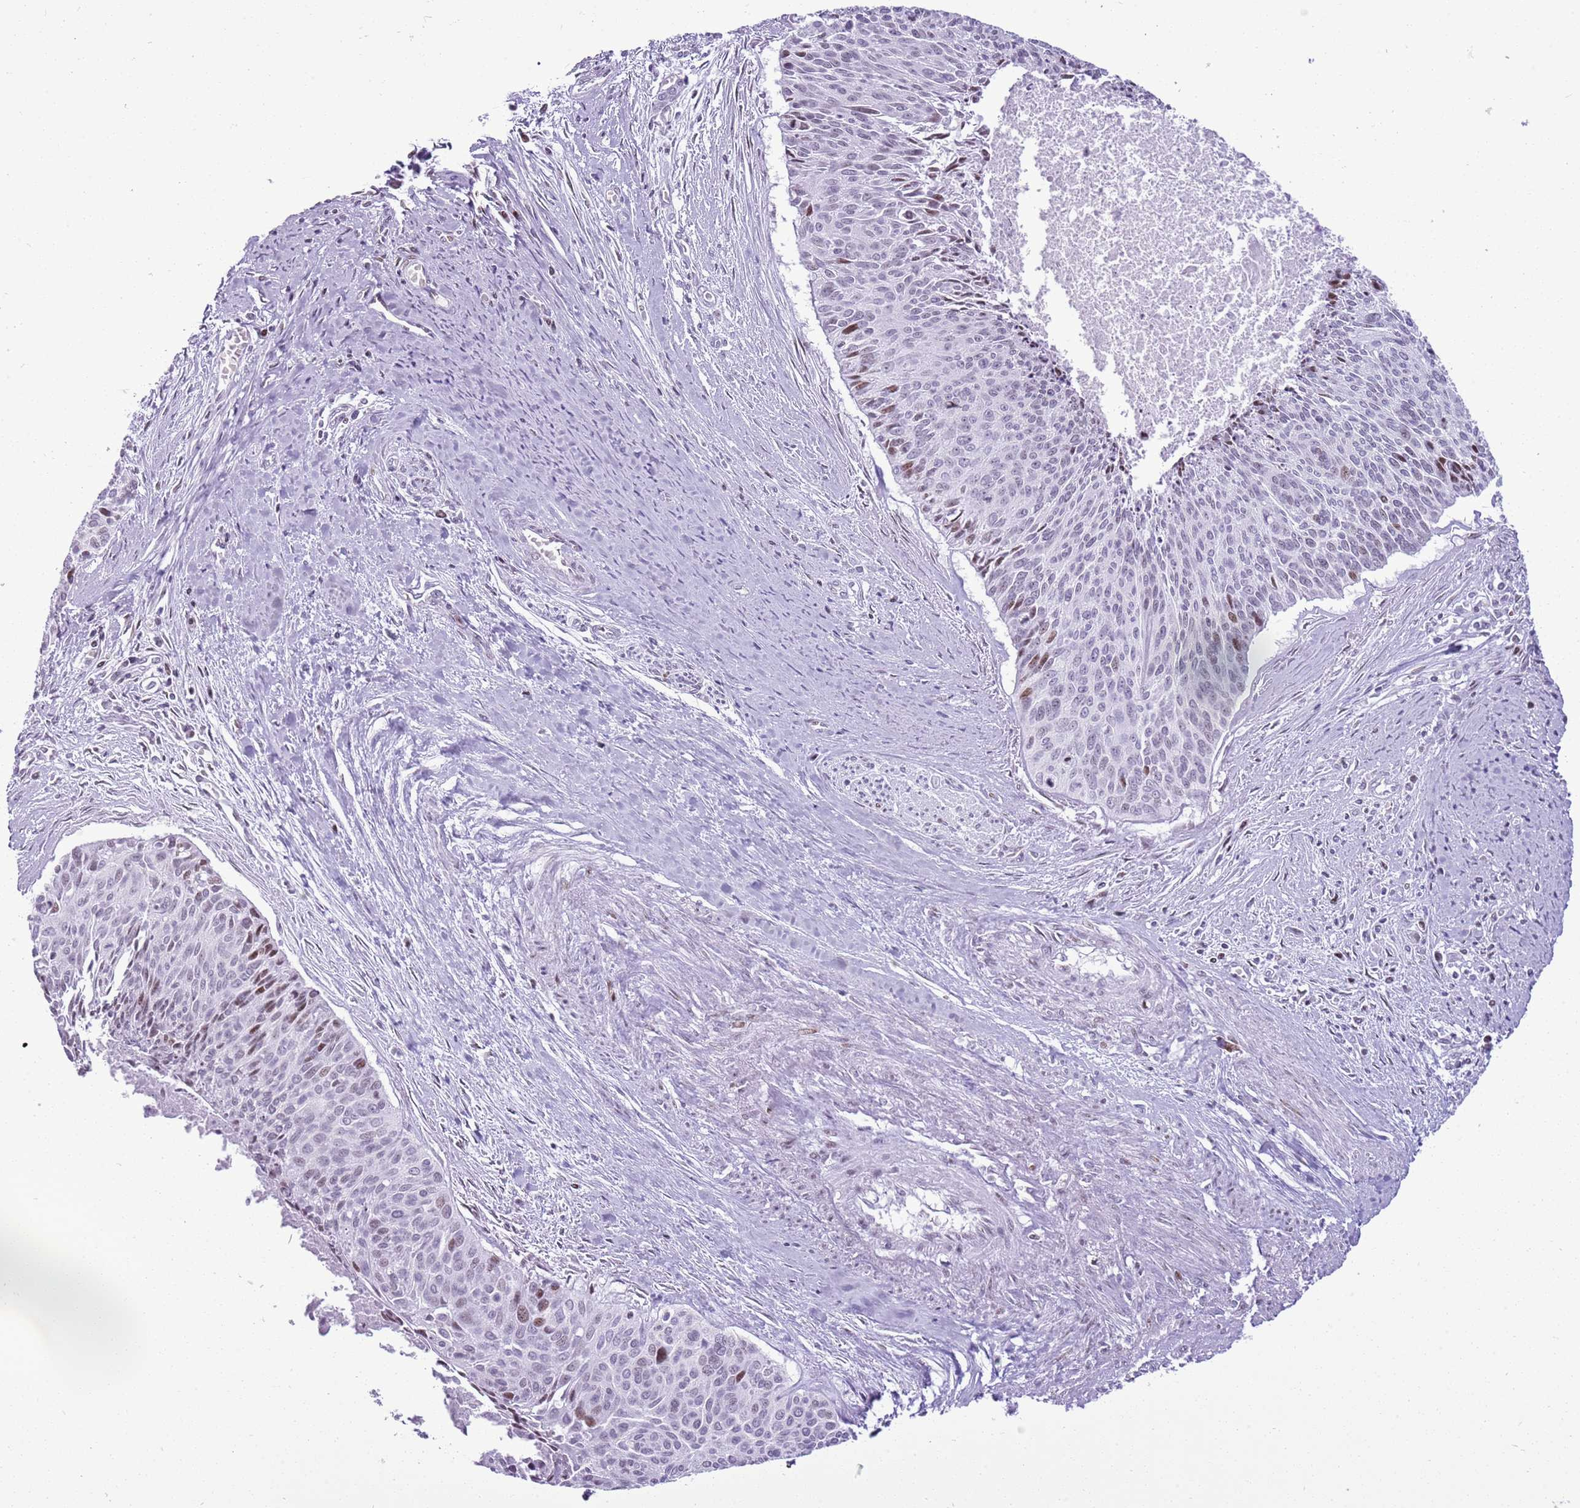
{"staining": {"intensity": "weak", "quantity": "25%-75%", "location": "nuclear"}, "tissue": "cervical cancer", "cell_type": "Tumor cells", "image_type": "cancer", "snomed": [{"axis": "morphology", "description": "Squamous cell carcinoma, NOS"}, {"axis": "topography", "description": "Cervix"}], "caption": "A low amount of weak nuclear staining is identified in approximately 25%-75% of tumor cells in cervical squamous cell carcinoma tissue.", "gene": "ASIP", "patient": {"sex": "female", "age": 55}}